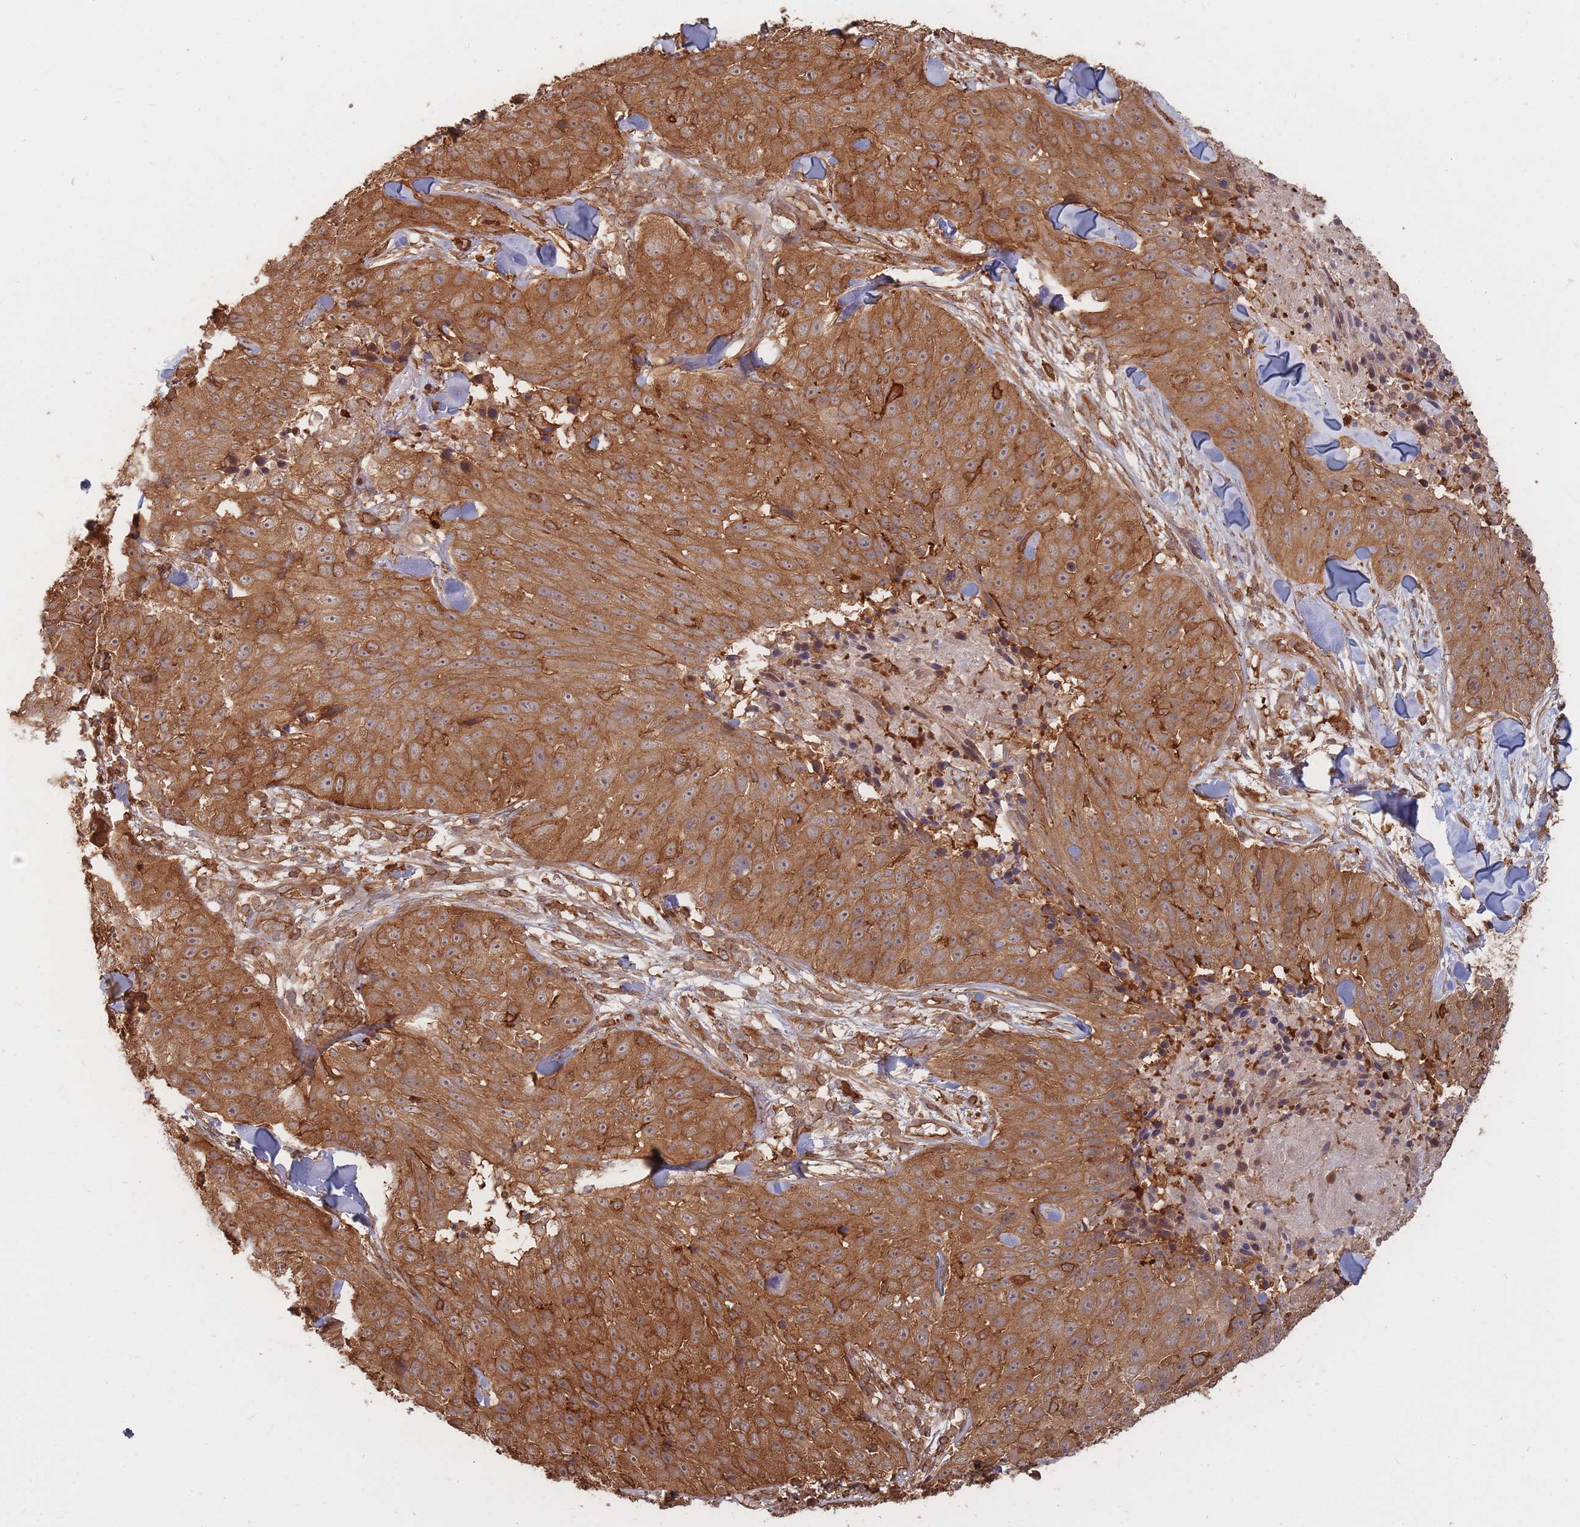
{"staining": {"intensity": "moderate", "quantity": ">75%", "location": "cytoplasmic/membranous"}, "tissue": "skin cancer", "cell_type": "Tumor cells", "image_type": "cancer", "snomed": [{"axis": "morphology", "description": "Squamous cell carcinoma, NOS"}, {"axis": "topography", "description": "Skin"}], "caption": "IHC of skin cancer (squamous cell carcinoma) exhibits medium levels of moderate cytoplasmic/membranous staining in approximately >75% of tumor cells.", "gene": "PLS3", "patient": {"sex": "female", "age": 87}}